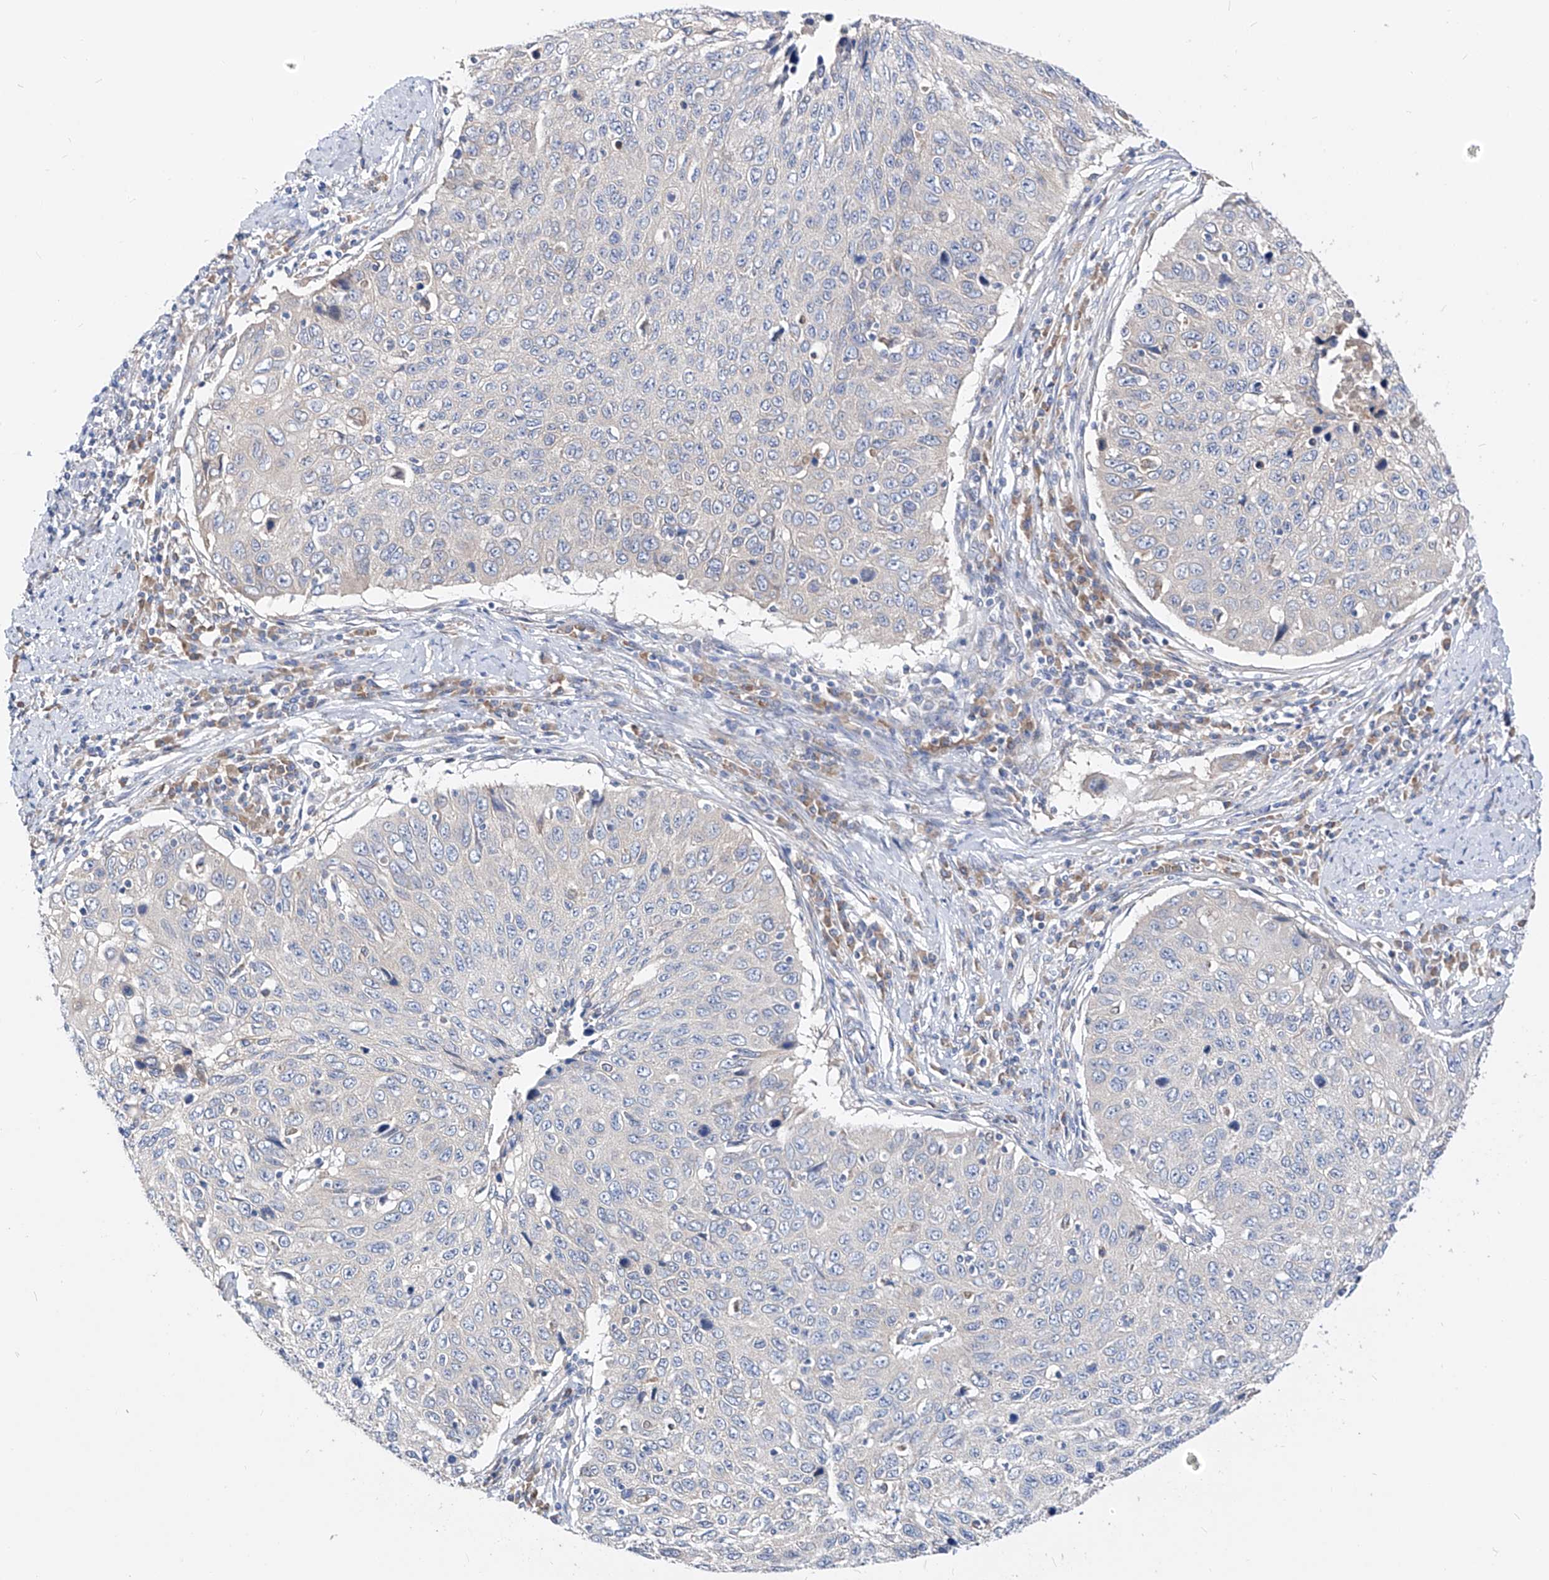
{"staining": {"intensity": "negative", "quantity": "none", "location": "none"}, "tissue": "cervical cancer", "cell_type": "Tumor cells", "image_type": "cancer", "snomed": [{"axis": "morphology", "description": "Squamous cell carcinoma, NOS"}, {"axis": "topography", "description": "Cervix"}], "caption": "An image of human cervical cancer is negative for staining in tumor cells.", "gene": "UFL1", "patient": {"sex": "female", "age": 53}}